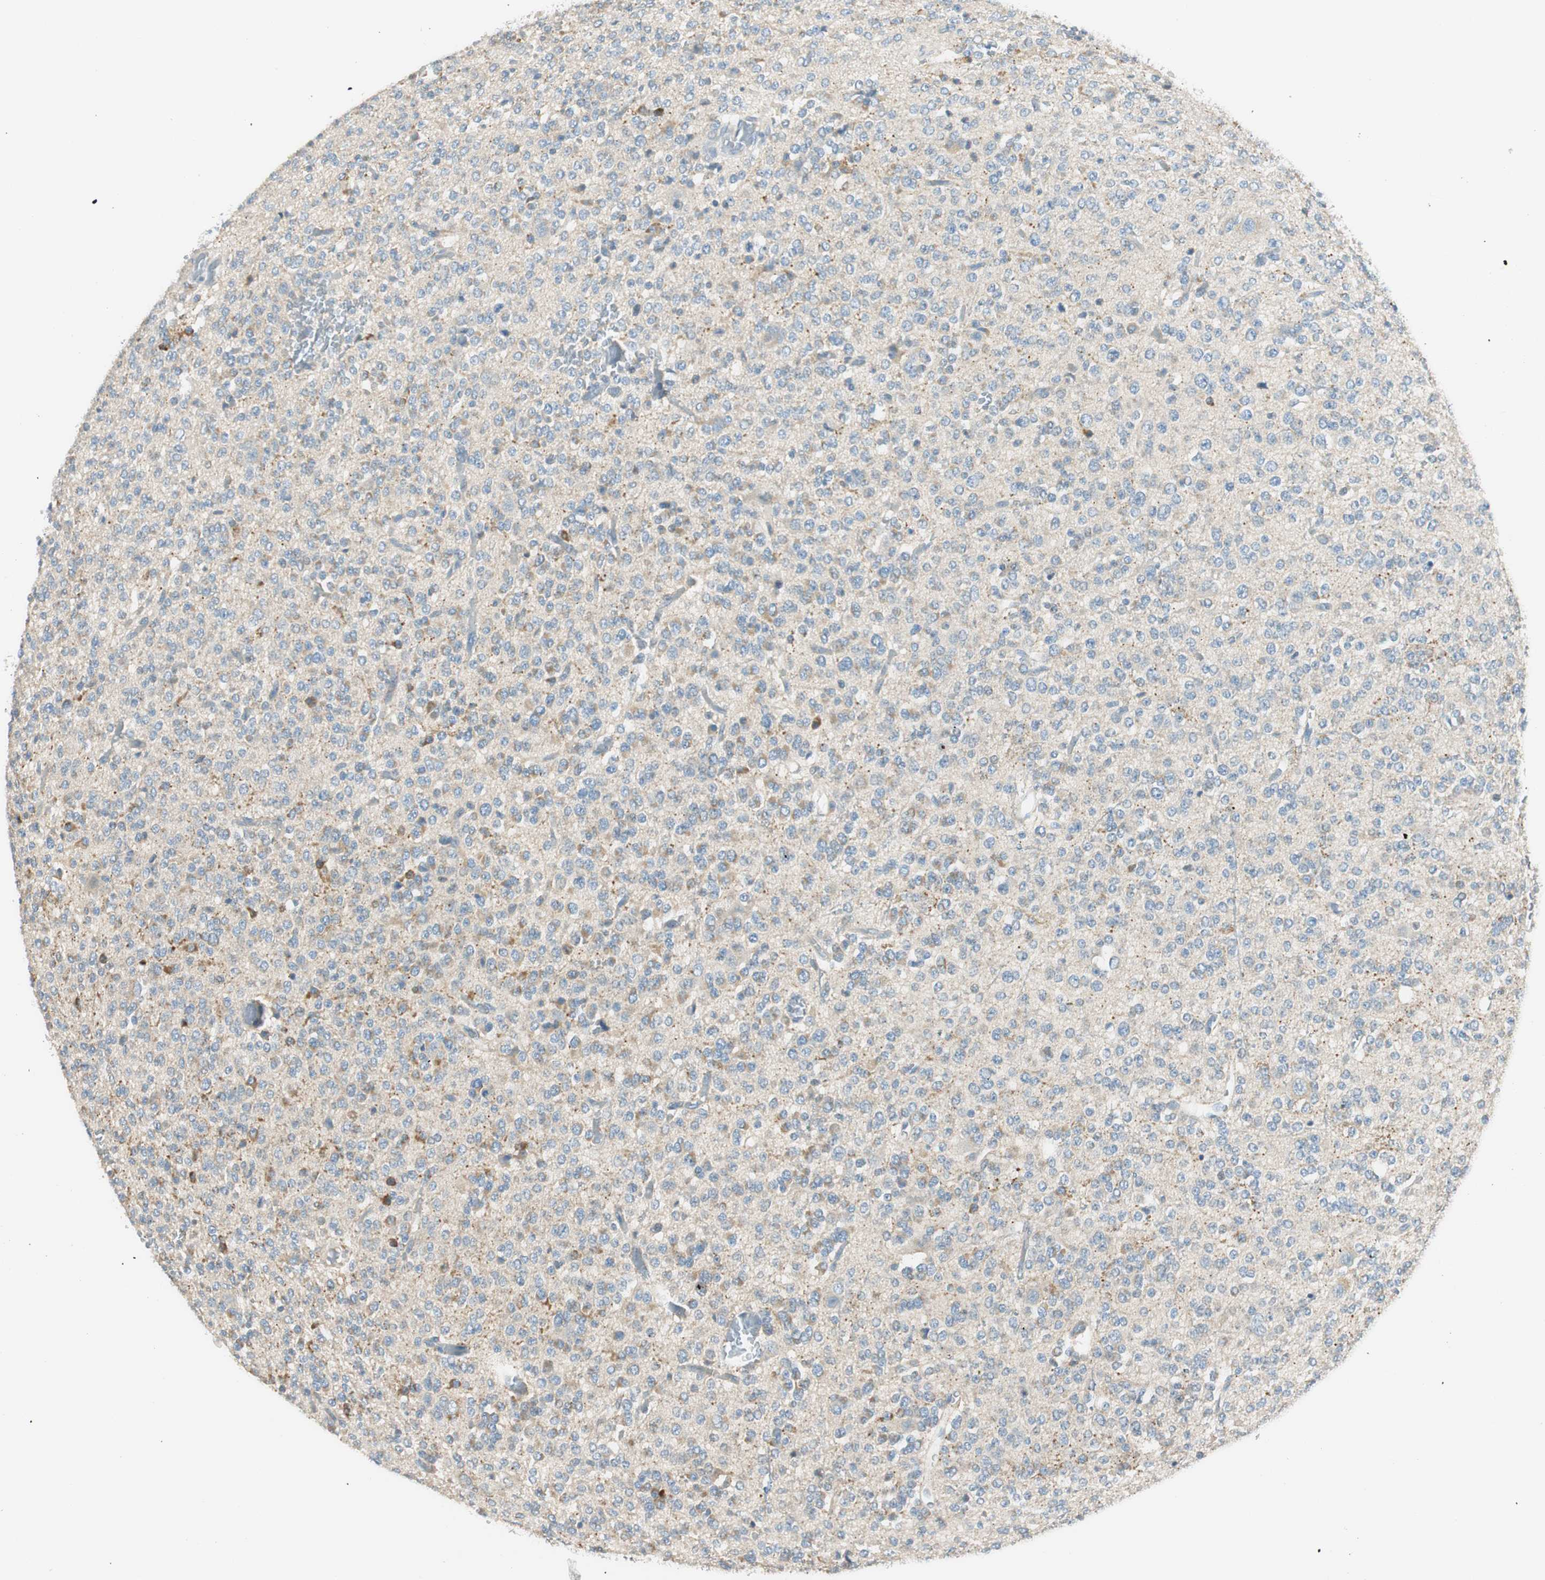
{"staining": {"intensity": "negative", "quantity": "none", "location": "none"}, "tissue": "glioma", "cell_type": "Tumor cells", "image_type": "cancer", "snomed": [{"axis": "morphology", "description": "Glioma, malignant, Low grade"}, {"axis": "topography", "description": "Brain"}], "caption": "There is no significant positivity in tumor cells of glioma. The staining was performed using DAB (3,3'-diaminobenzidine) to visualize the protein expression in brown, while the nuclei were stained in blue with hematoxylin (Magnification: 20x).", "gene": "TACR3", "patient": {"sex": "male", "age": 38}}